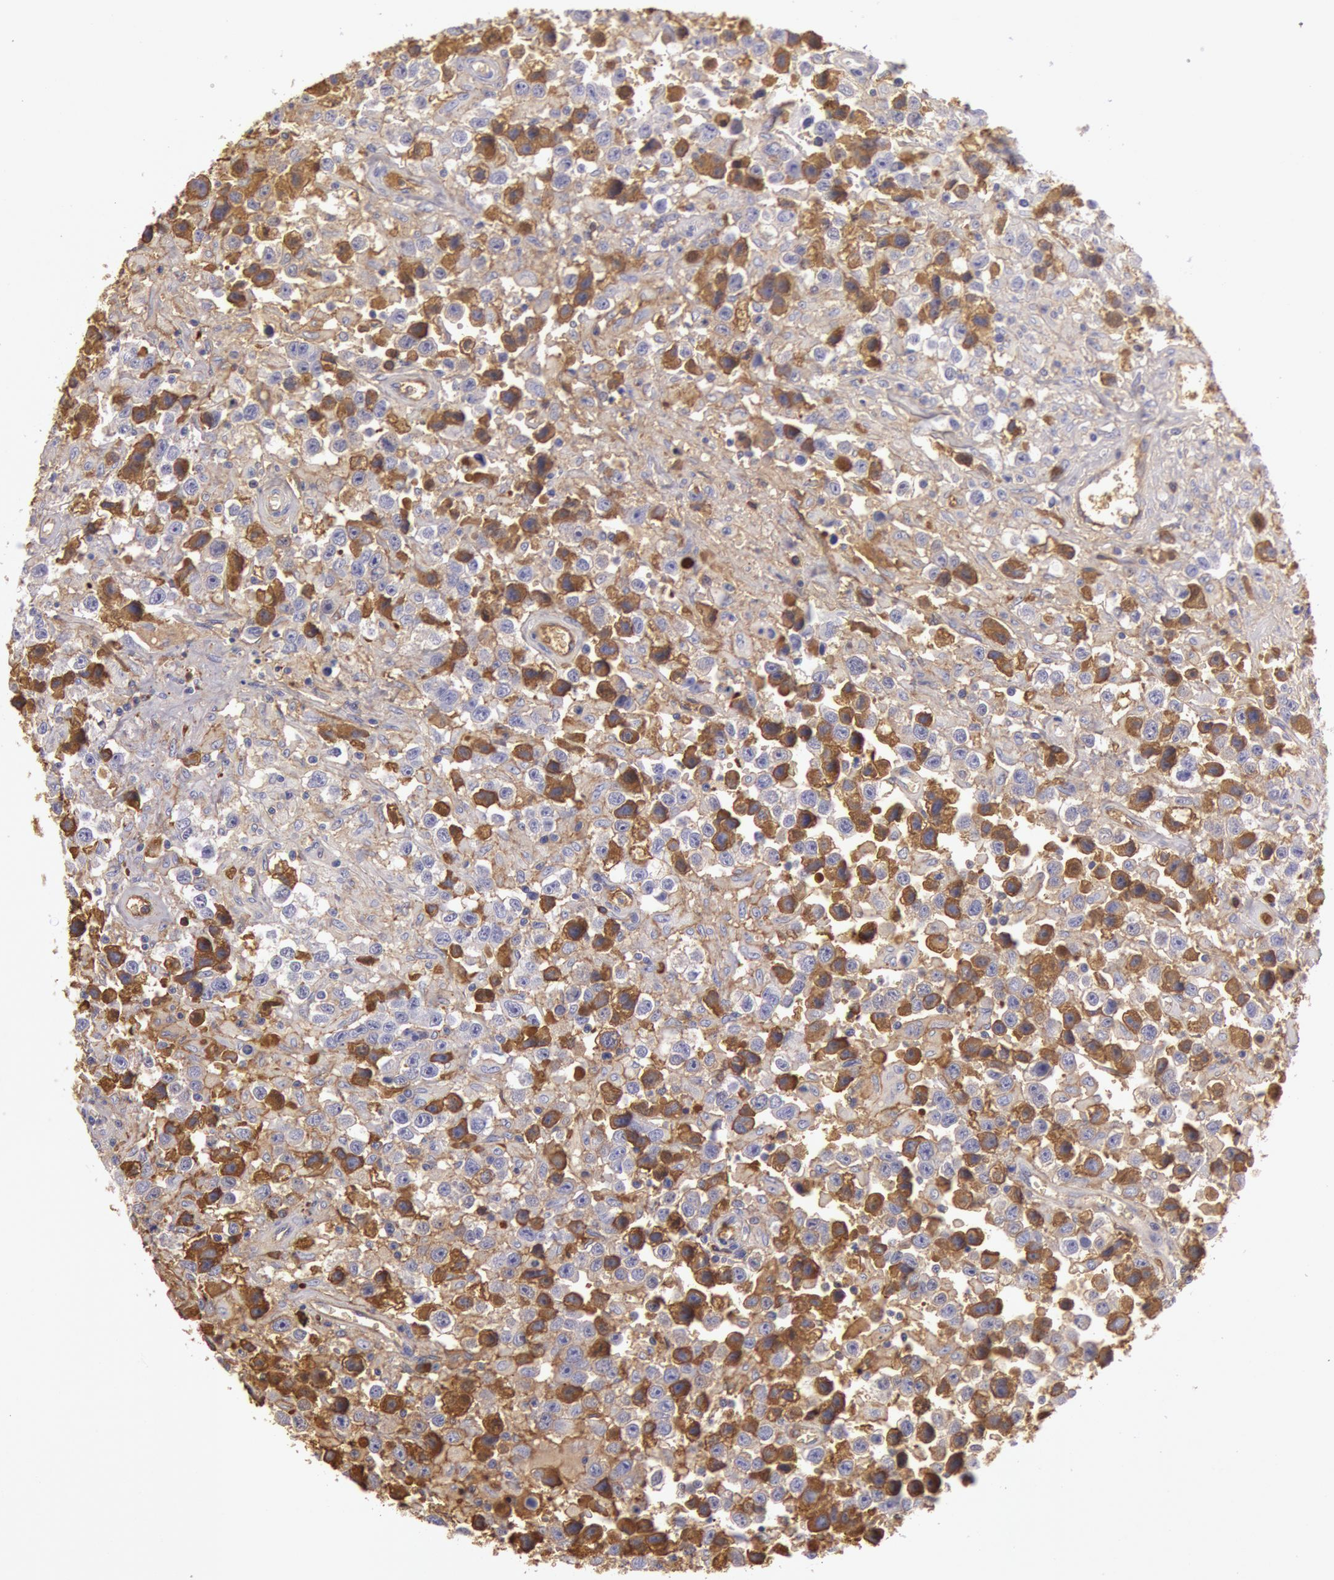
{"staining": {"intensity": "strong", "quantity": ">75%", "location": "cytoplasmic/membranous"}, "tissue": "testis cancer", "cell_type": "Tumor cells", "image_type": "cancer", "snomed": [{"axis": "morphology", "description": "Seminoma, NOS"}, {"axis": "topography", "description": "Testis"}], "caption": "Seminoma (testis) stained with a brown dye reveals strong cytoplasmic/membranous positive staining in about >75% of tumor cells.", "gene": "IGHG1", "patient": {"sex": "male", "age": 43}}